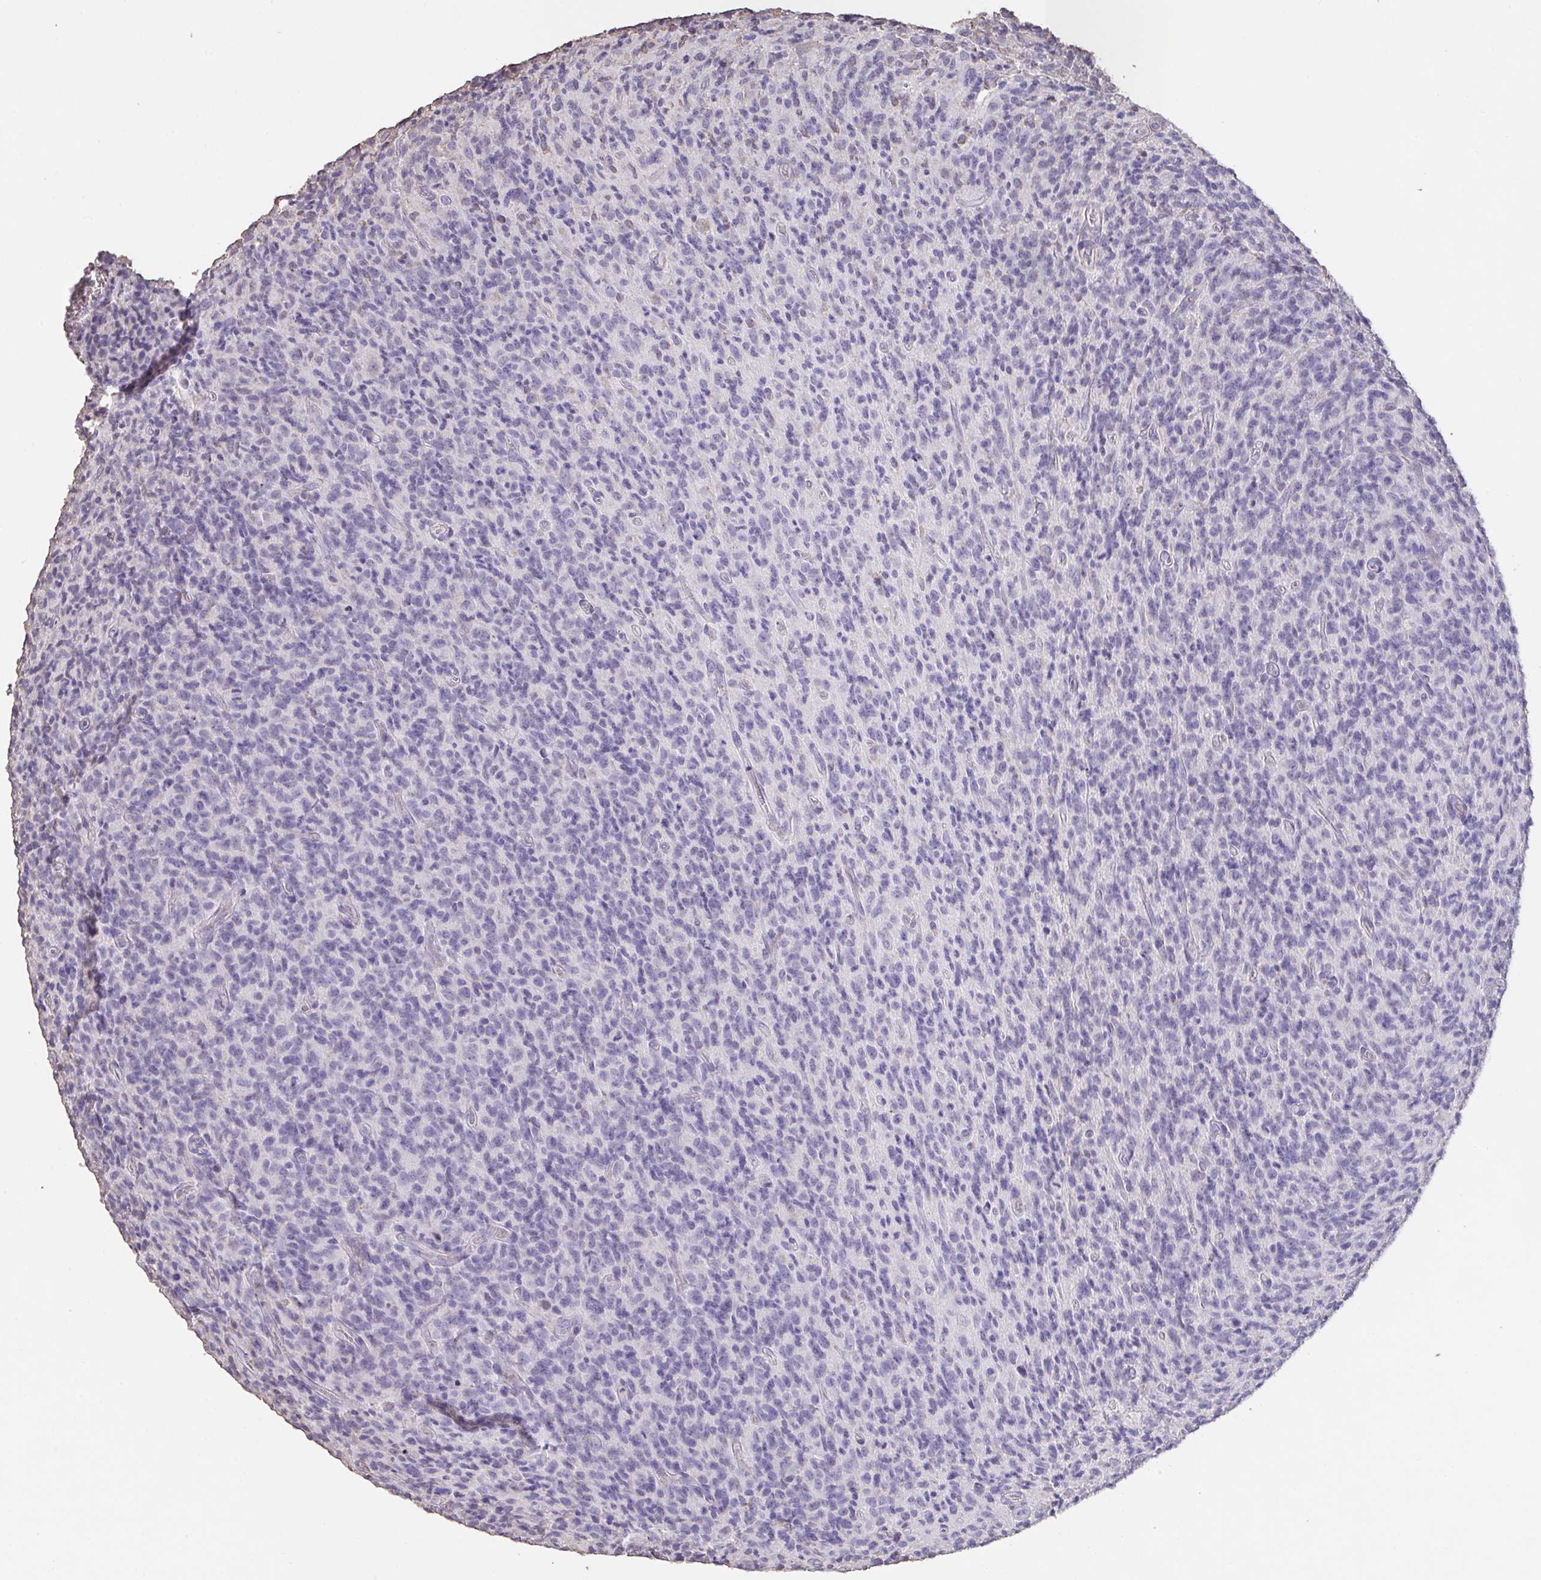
{"staining": {"intensity": "negative", "quantity": "none", "location": "none"}, "tissue": "glioma", "cell_type": "Tumor cells", "image_type": "cancer", "snomed": [{"axis": "morphology", "description": "Glioma, malignant, High grade"}, {"axis": "topography", "description": "Brain"}], "caption": "This is an immunohistochemistry histopathology image of human glioma. There is no staining in tumor cells.", "gene": "IL23R", "patient": {"sex": "male", "age": 76}}